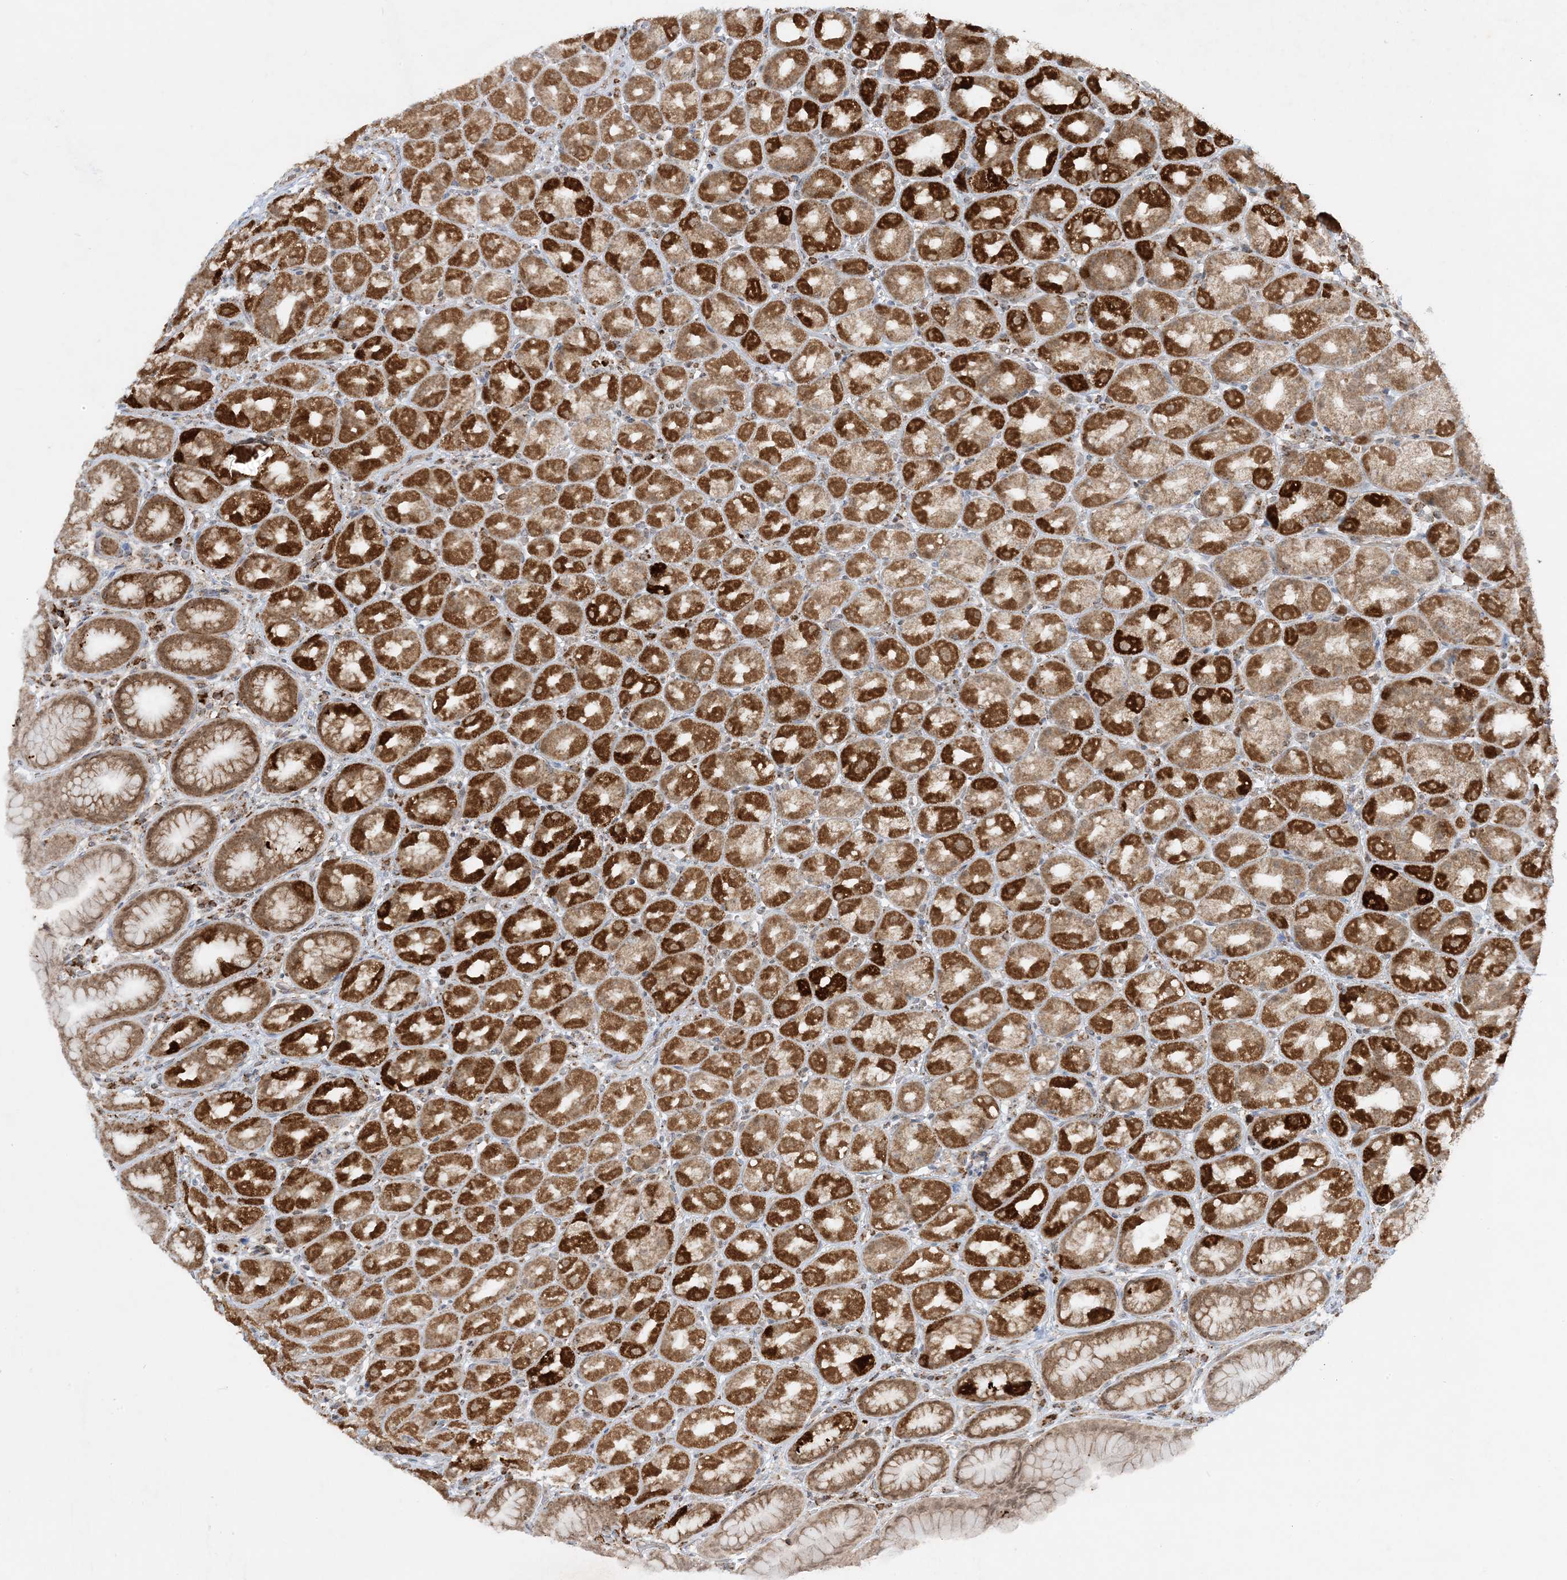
{"staining": {"intensity": "strong", "quantity": ">75%", "location": "cytoplasmic/membranous"}, "tissue": "stomach", "cell_type": "Glandular cells", "image_type": "normal", "snomed": [{"axis": "morphology", "description": "Normal tissue, NOS"}, {"axis": "topography", "description": "Stomach, upper"}], "caption": "Protein analysis of unremarkable stomach reveals strong cytoplasmic/membranous expression in about >75% of glandular cells. The protein is shown in brown color, while the nuclei are stained blue.", "gene": "NDUFAF3", "patient": {"sex": "male", "age": 68}}